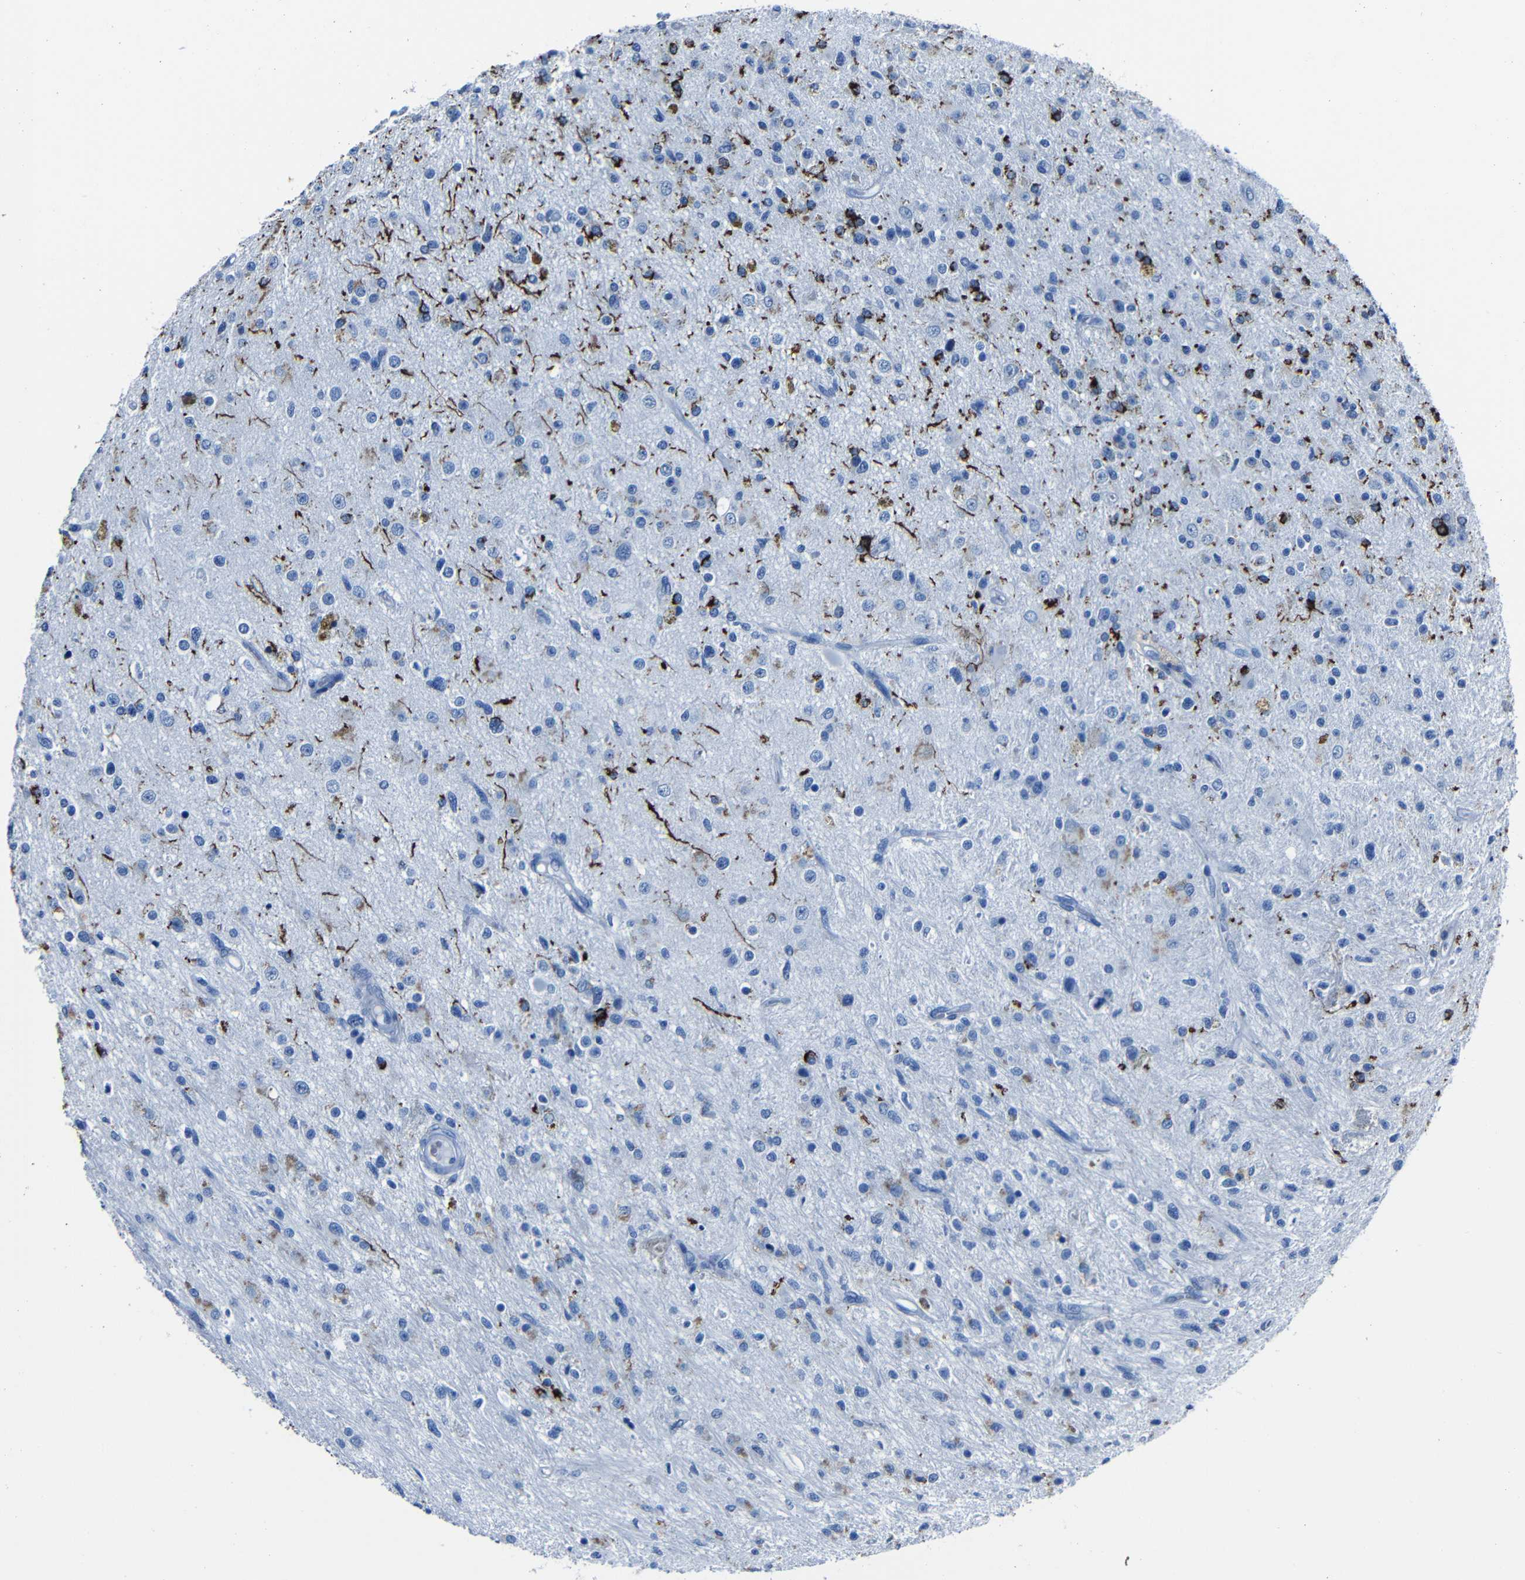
{"staining": {"intensity": "negative", "quantity": "none", "location": "none"}, "tissue": "glioma", "cell_type": "Tumor cells", "image_type": "cancer", "snomed": [{"axis": "morphology", "description": "Glioma, malignant, High grade"}, {"axis": "topography", "description": "Brain"}], "caption": "Tumor cells show no significant positivity in glioma.", "gene": "CLDN11", "patient": {"sex": "male", "age": 33}}